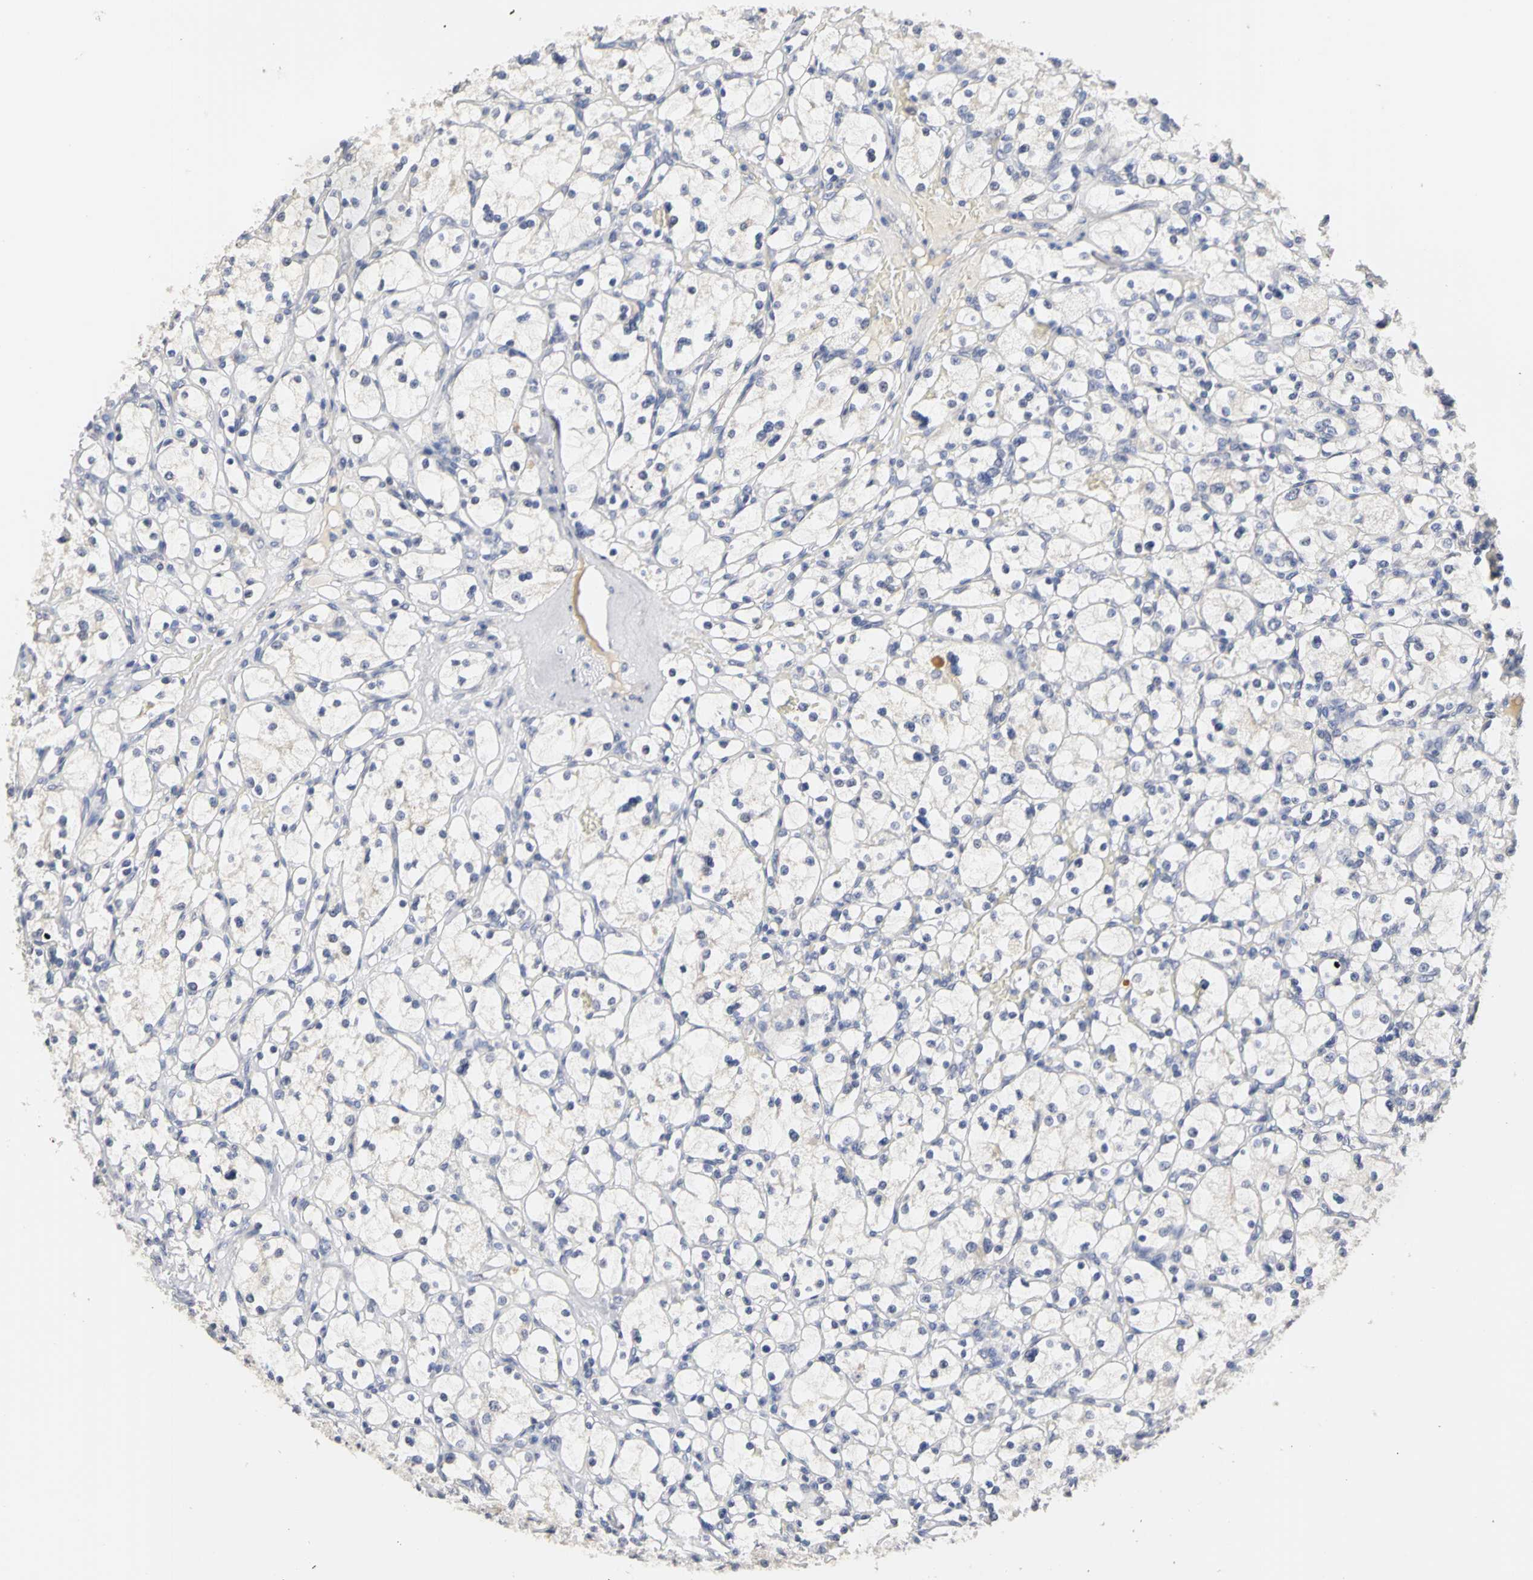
{"staining": {"intensity": "negative", "quantity": "none", "location": "none"}, "tissue": "renal cancer", "cell_type": "Tumor cells", "image_type": "cancer", "snomed": [{"axis": "morphology", "description": "Adenocarcinoma, NOS"}, {"axis": "topography", "description": "Kidney"}], "caption": "High magnification brightfield microscopy of adenocarcinoma (renal) stained with DAB (3,3'-diaminobenzidine) (brown) and counterstained with hematoxylin (blue): tumor cells show no significant expression.", "gene": "PGR", "patient": {"sex": "female", "age": 83}}